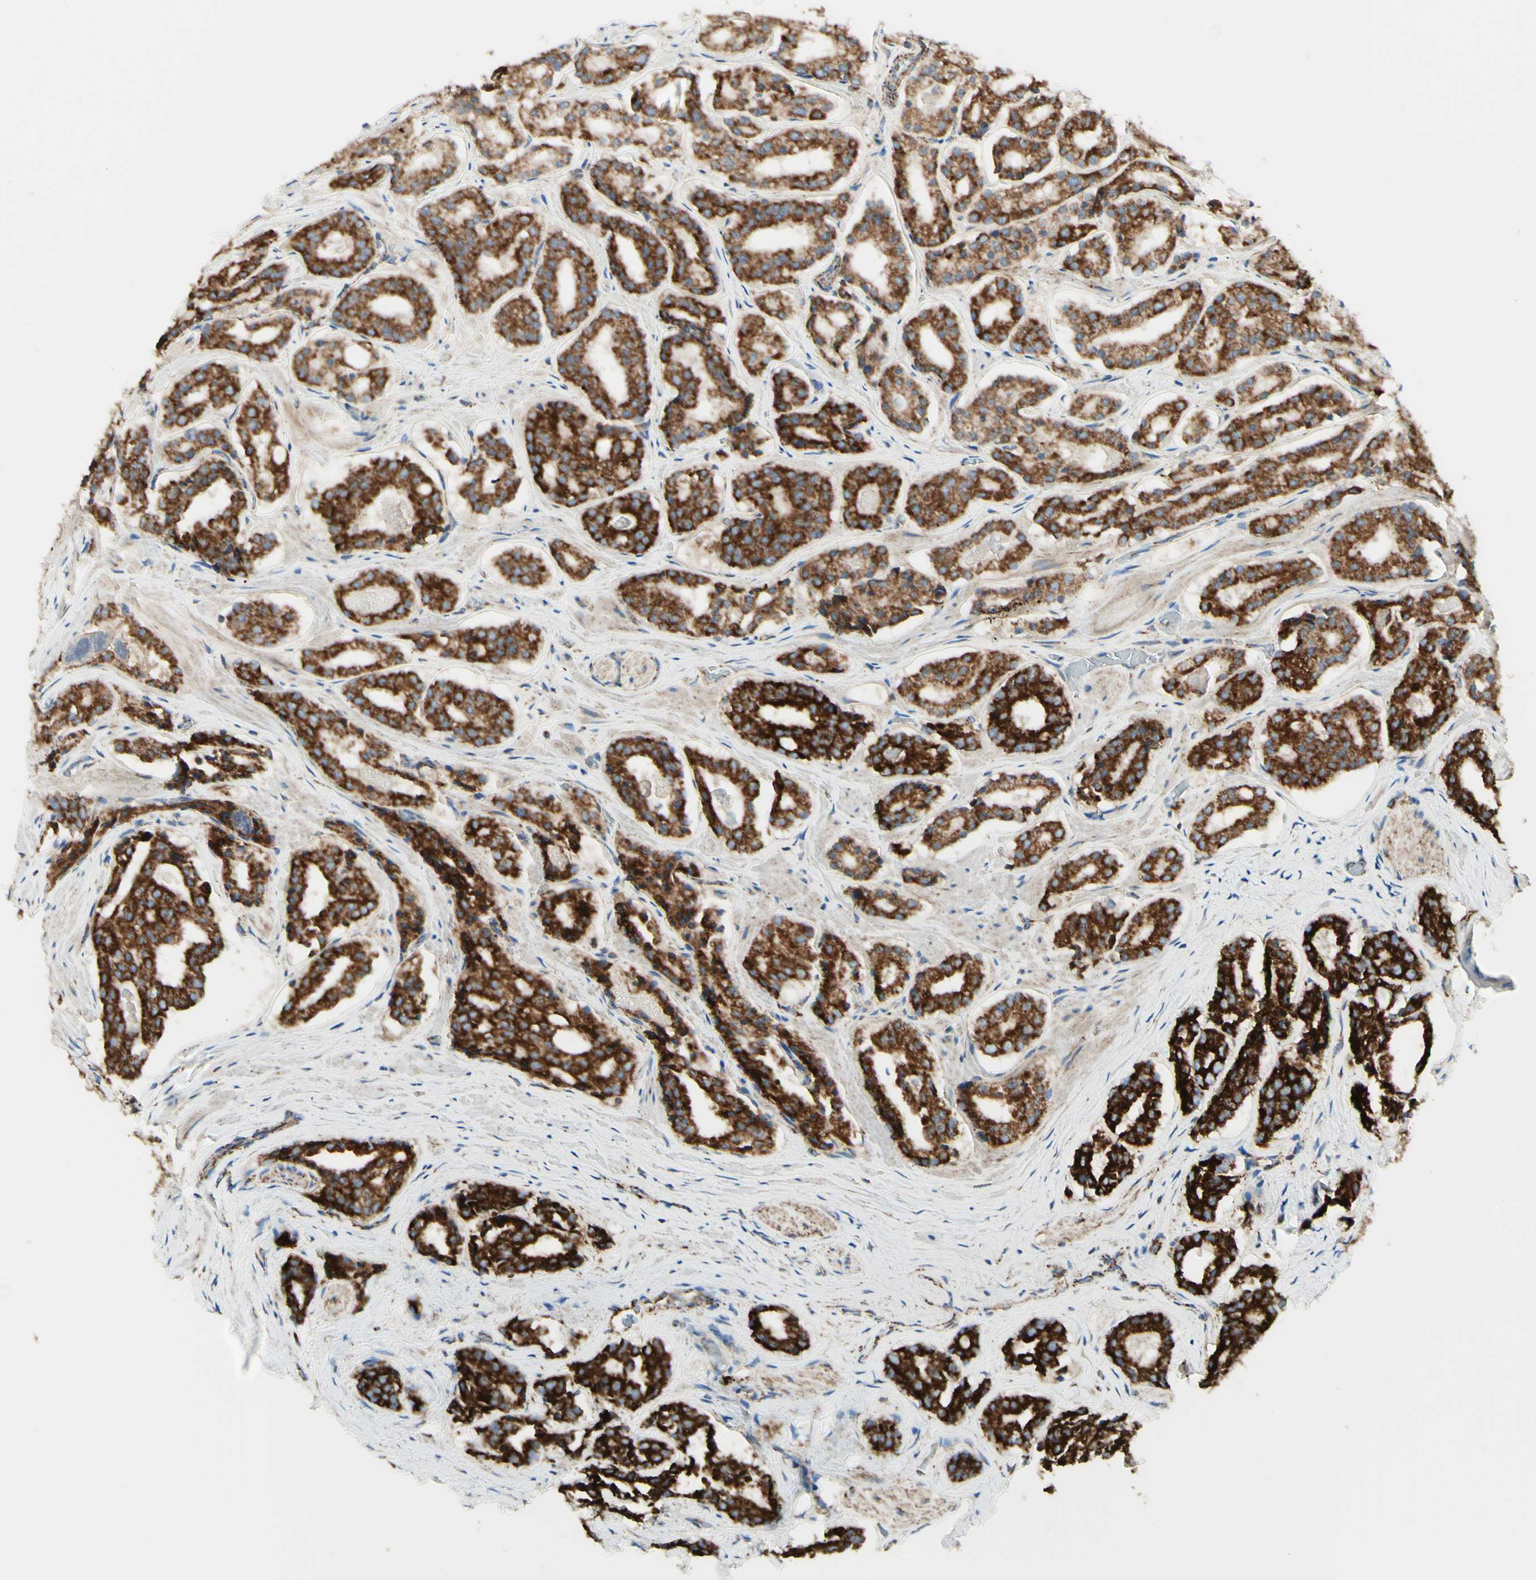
{"staining": {"intensity": "strong", "quantity": ">75%", "location": "cytoplasmic/membranous"}, "tissue": "prostate cancer", "cell_type": "Tumor cells", "image_type": "cancer", "snomed": [{"axis": "morphology", "description": "Adenocarcinoma, High grade"}, {"axis": "topography", "description": "Prostate"}], "caption": "A high-resolution photomicrograph shows immunohistochemistry staining of prostate cancer (high-grade adenocarcinoma), which shows strong cytoplasmic/membranous positivity in about >75% of tumor cells.", "gene": "ARMC10", "patient": {"sex": "male", "age": 60}}